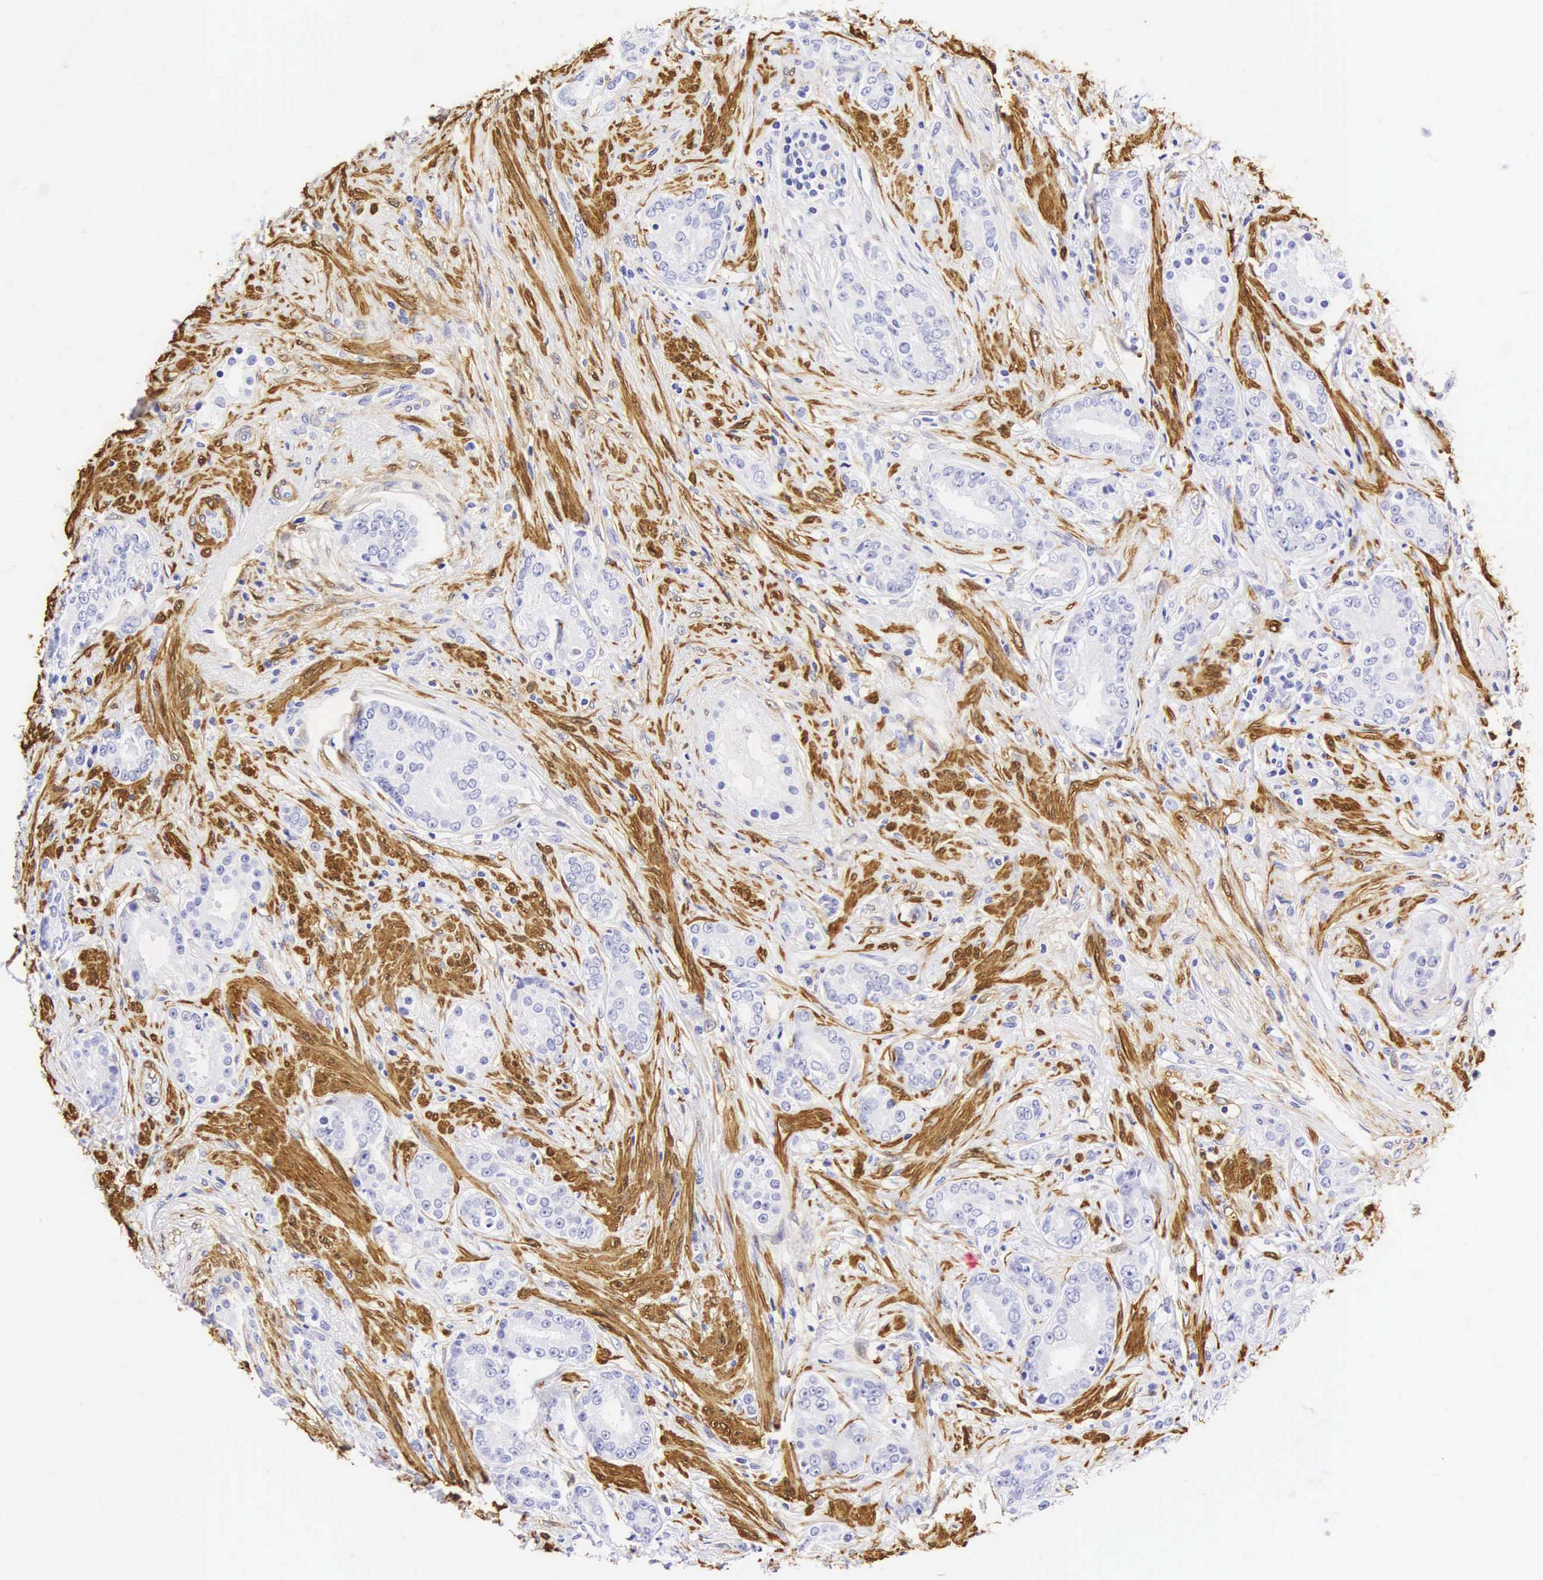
{"staining": {"intensity": "negative", "quantity": "none", "location": "none"}, "tissue": "prostate cancer", "cell_type": "Tumor cells", "image_type": "cancer", "snomed": [{"axis": "morphology", "description": "Adenocarcinoma, Medium grade"}, {"axis": "topography", "description": "Prostate"}], "caption": "A micrograph of prostate adenocarcinoma (medium-grade) stained for a protein displays no brown staining in tumor cells.", "gene": "CNN1", "patient": {"sex": "male", "age": 59}}